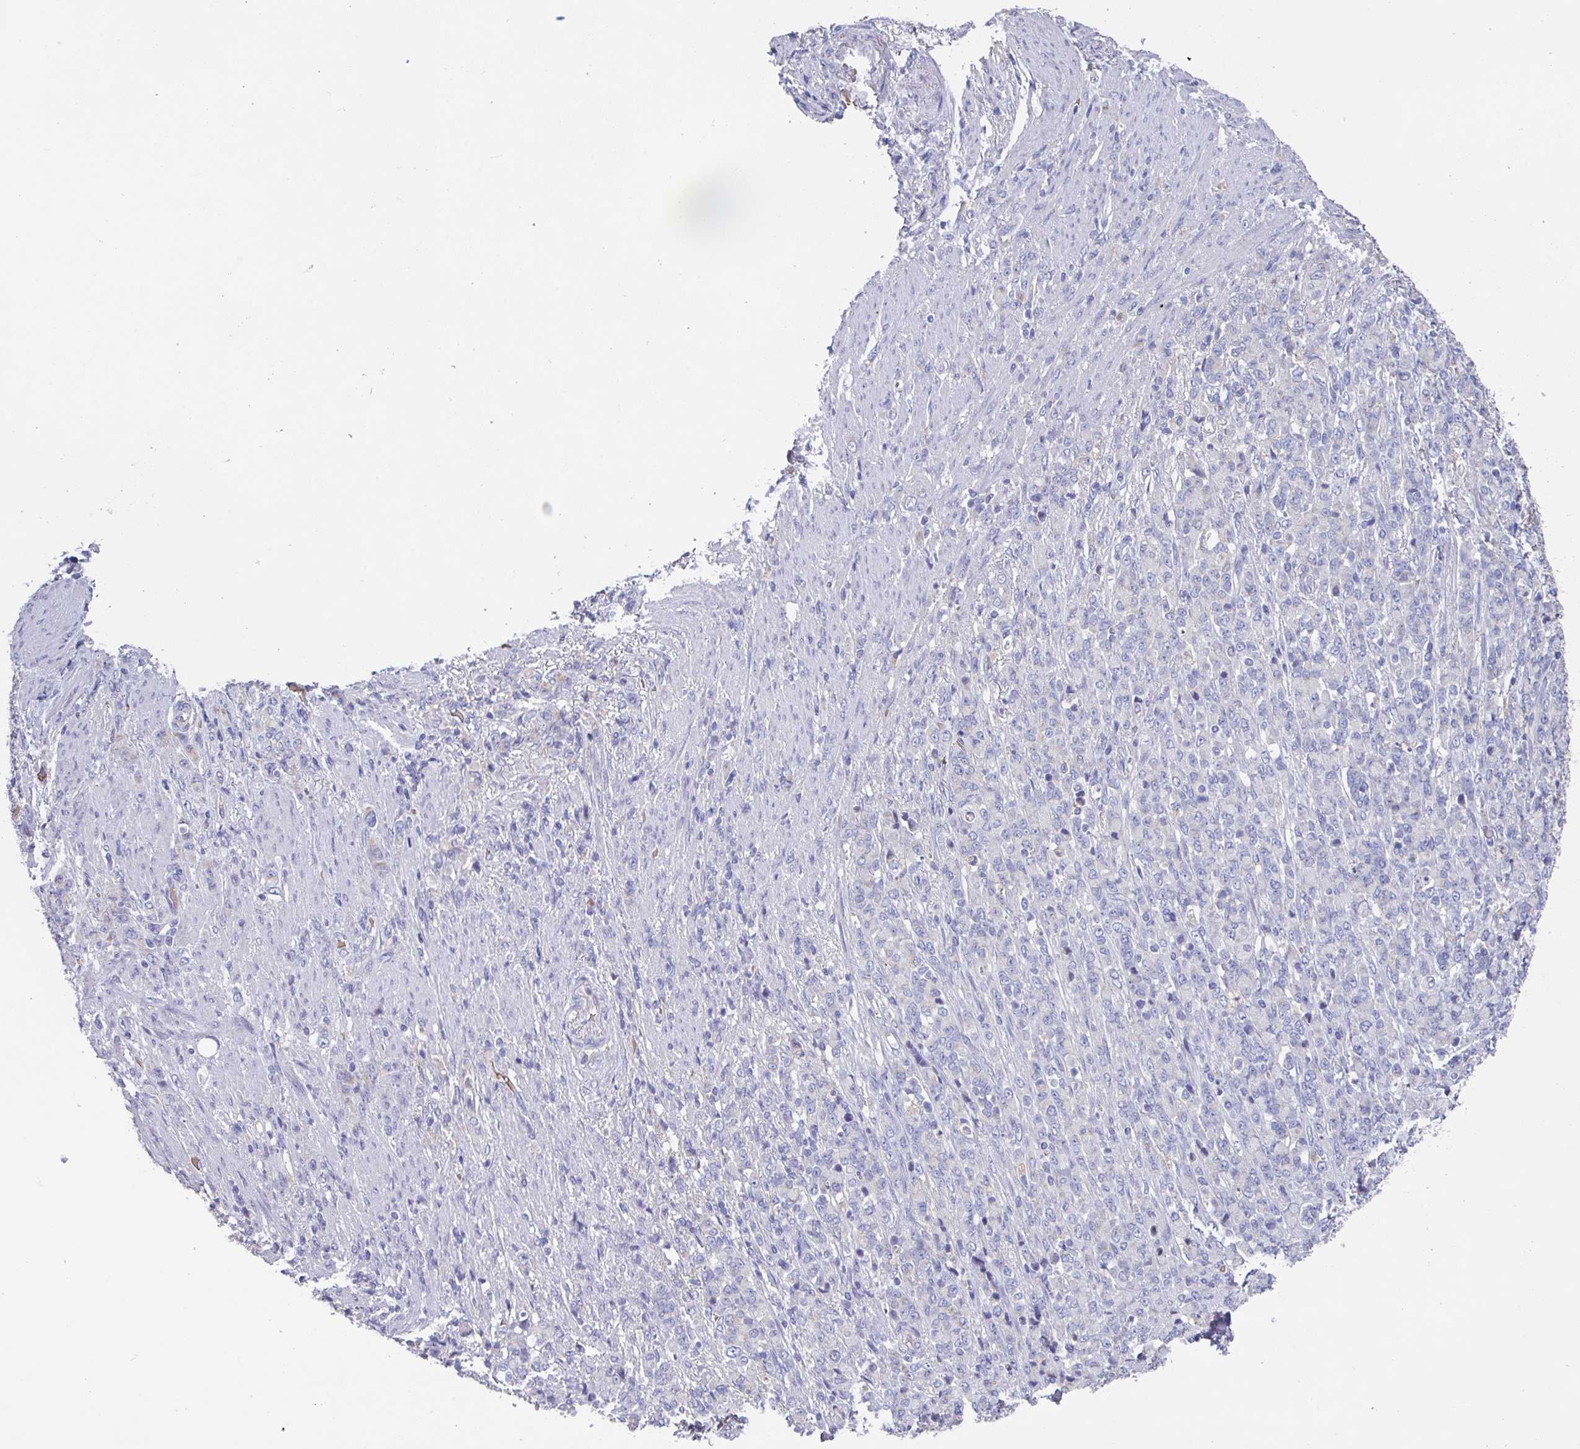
{"staining": {"intensity": "negative", "quantity": "none", "location": "none"}, "tissue": "stomach cancer", "cell_type": "Tumor cells", "image_type": "cancer", "snomed": [{"axis": "morphology", "description": "Adenocarcinoma, NOS"}, {"axis": "topography", "description": "Stomach"}], "caption": "Histopathology image shows no significant protein positivity in tumor cells of stomach cancer.", "gene": "TFAP2C", "patient": {"sex": "female", "age": 79}}